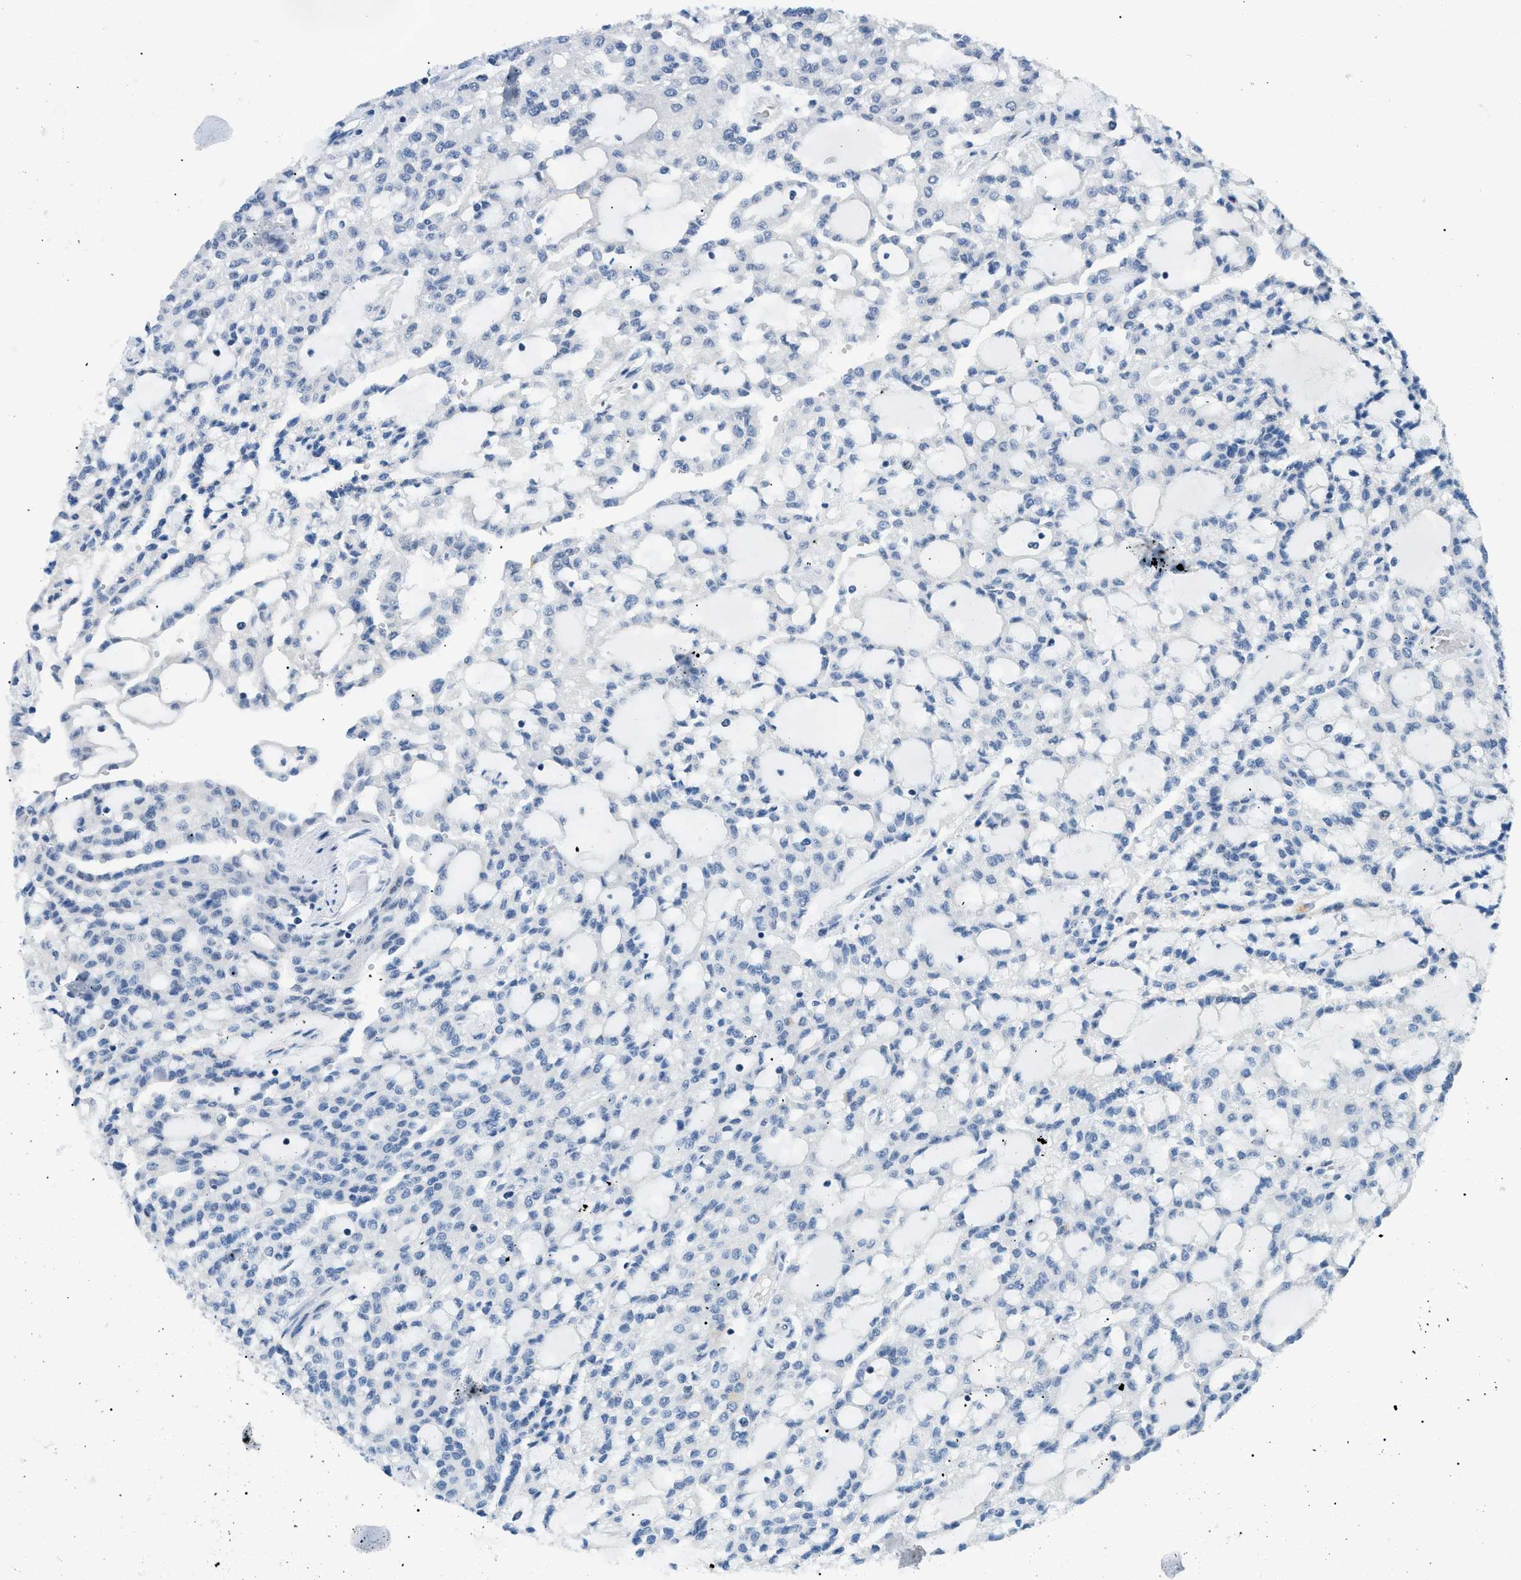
{"staining": {"intensity": "negative", "quantity": "none", "location": "none"}, "tissue": "renal cancer", "cell_type": "Tumor cells", "image_type": "cancer", "snomed": [{"axis": "morphology", "description": "Adenocarcinoma, NOS"}, {"axis": "topography", "description": "Kidney"}], "caption": "The immunohistochemistry image has no significant expression in tumor cells of renal adenocarcinoma tissue.", "gene": "SMARCC1", "patient": {"sex": "male", "age": 63}}